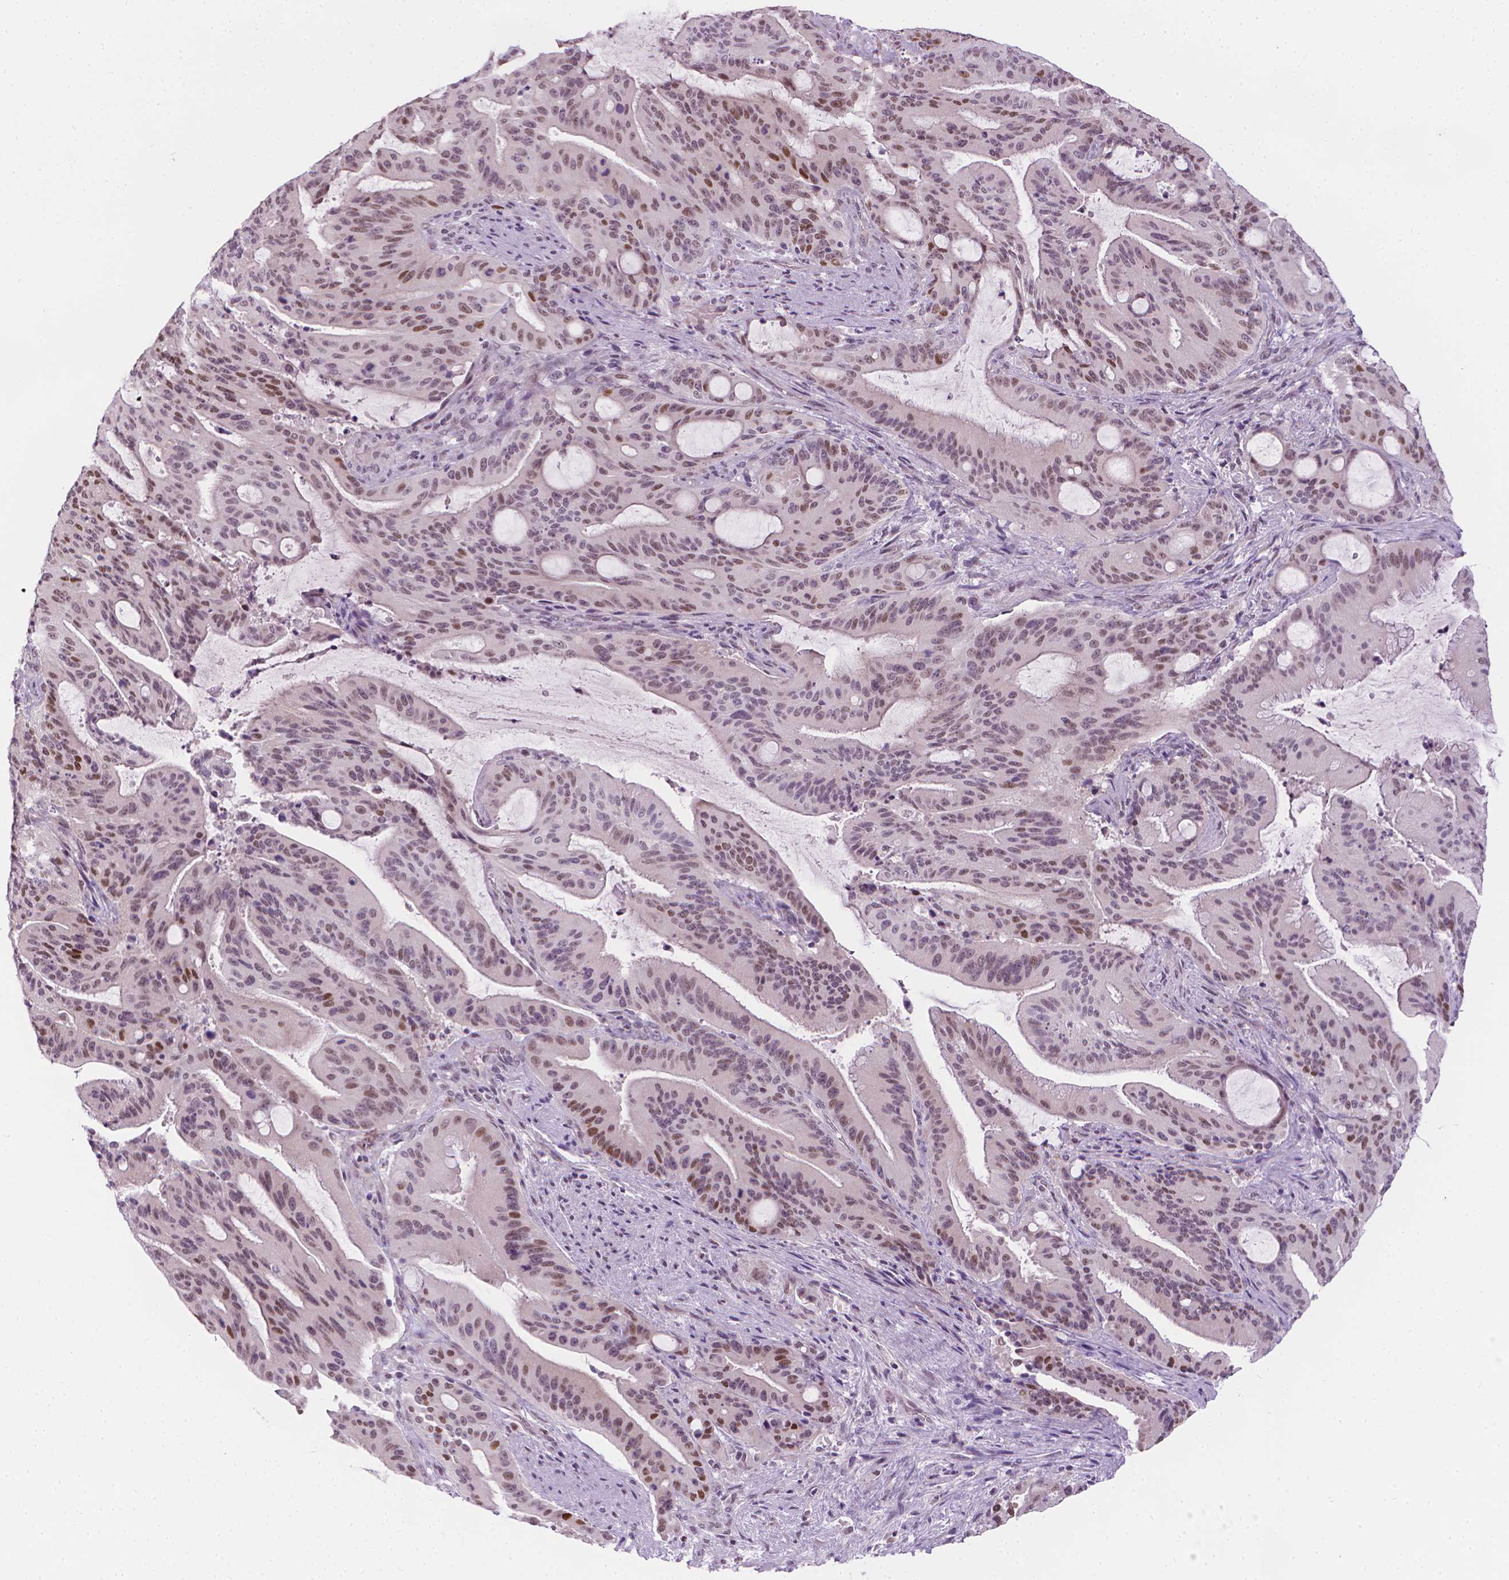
{"staining": {"intensity": "moderate", "quantity": "25%-75%", "location": "nuclear"}, "tissue": "liver cancer", "cell_type": "Tumor cells", "image_type": "cancer", "snomed": [{"axis": "morphology", "description": "Cholangiocarcinoma"}, {"axis": "topography", "description": "Liver"}], "caption": "DAB immunohistochemical staining of cholangiocarcinoma (liver) displays moderate nuclear protein staining in approximately 25%-75% of tumor cells.", "gene": "CDKN1C", "patient": {"sex": "female", "age": 73}}